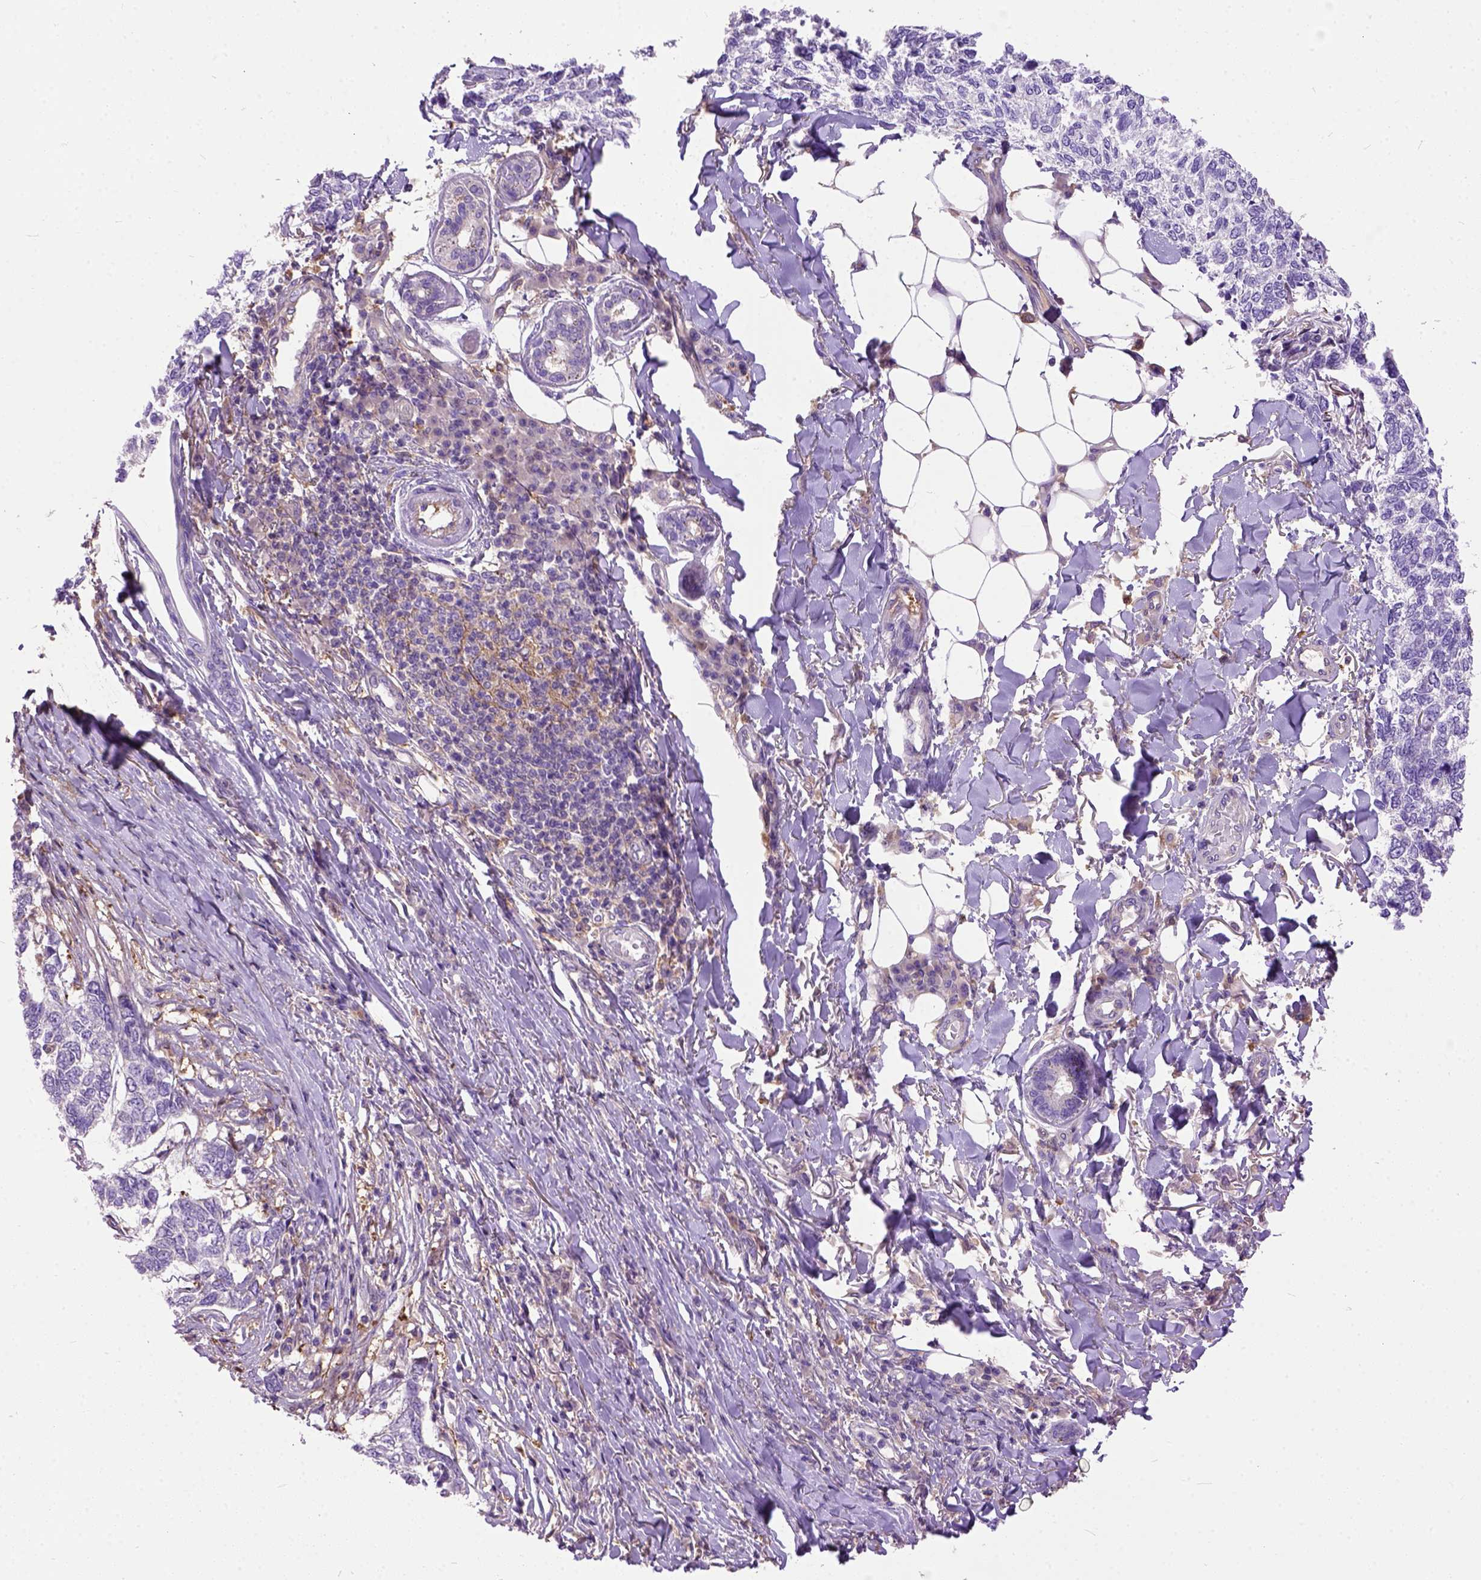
{"staining": {"intensity": "negative", "quantity": "none", "location": "none"}, "tissue": "skin cancer", "cell_type": "Tumor cells", "image_type": "cancer", "snomed": [{"axis": "morphology", "description": "Basal cell carcinoma"}, {"axis": "topography", "description": "Skin"}], "caption": "An image of basal cell carcinoma (skin) stained for a protein shows no brown staining in tumor cells. Brightfield microscopy of IHC stained with DAB (3,3'-diaminobenzidine) (brown) and hematoxylin (blue), captured at high magnification.", "gene": "SEMA4F", "patient": {"sex": "female", "age": 65}}